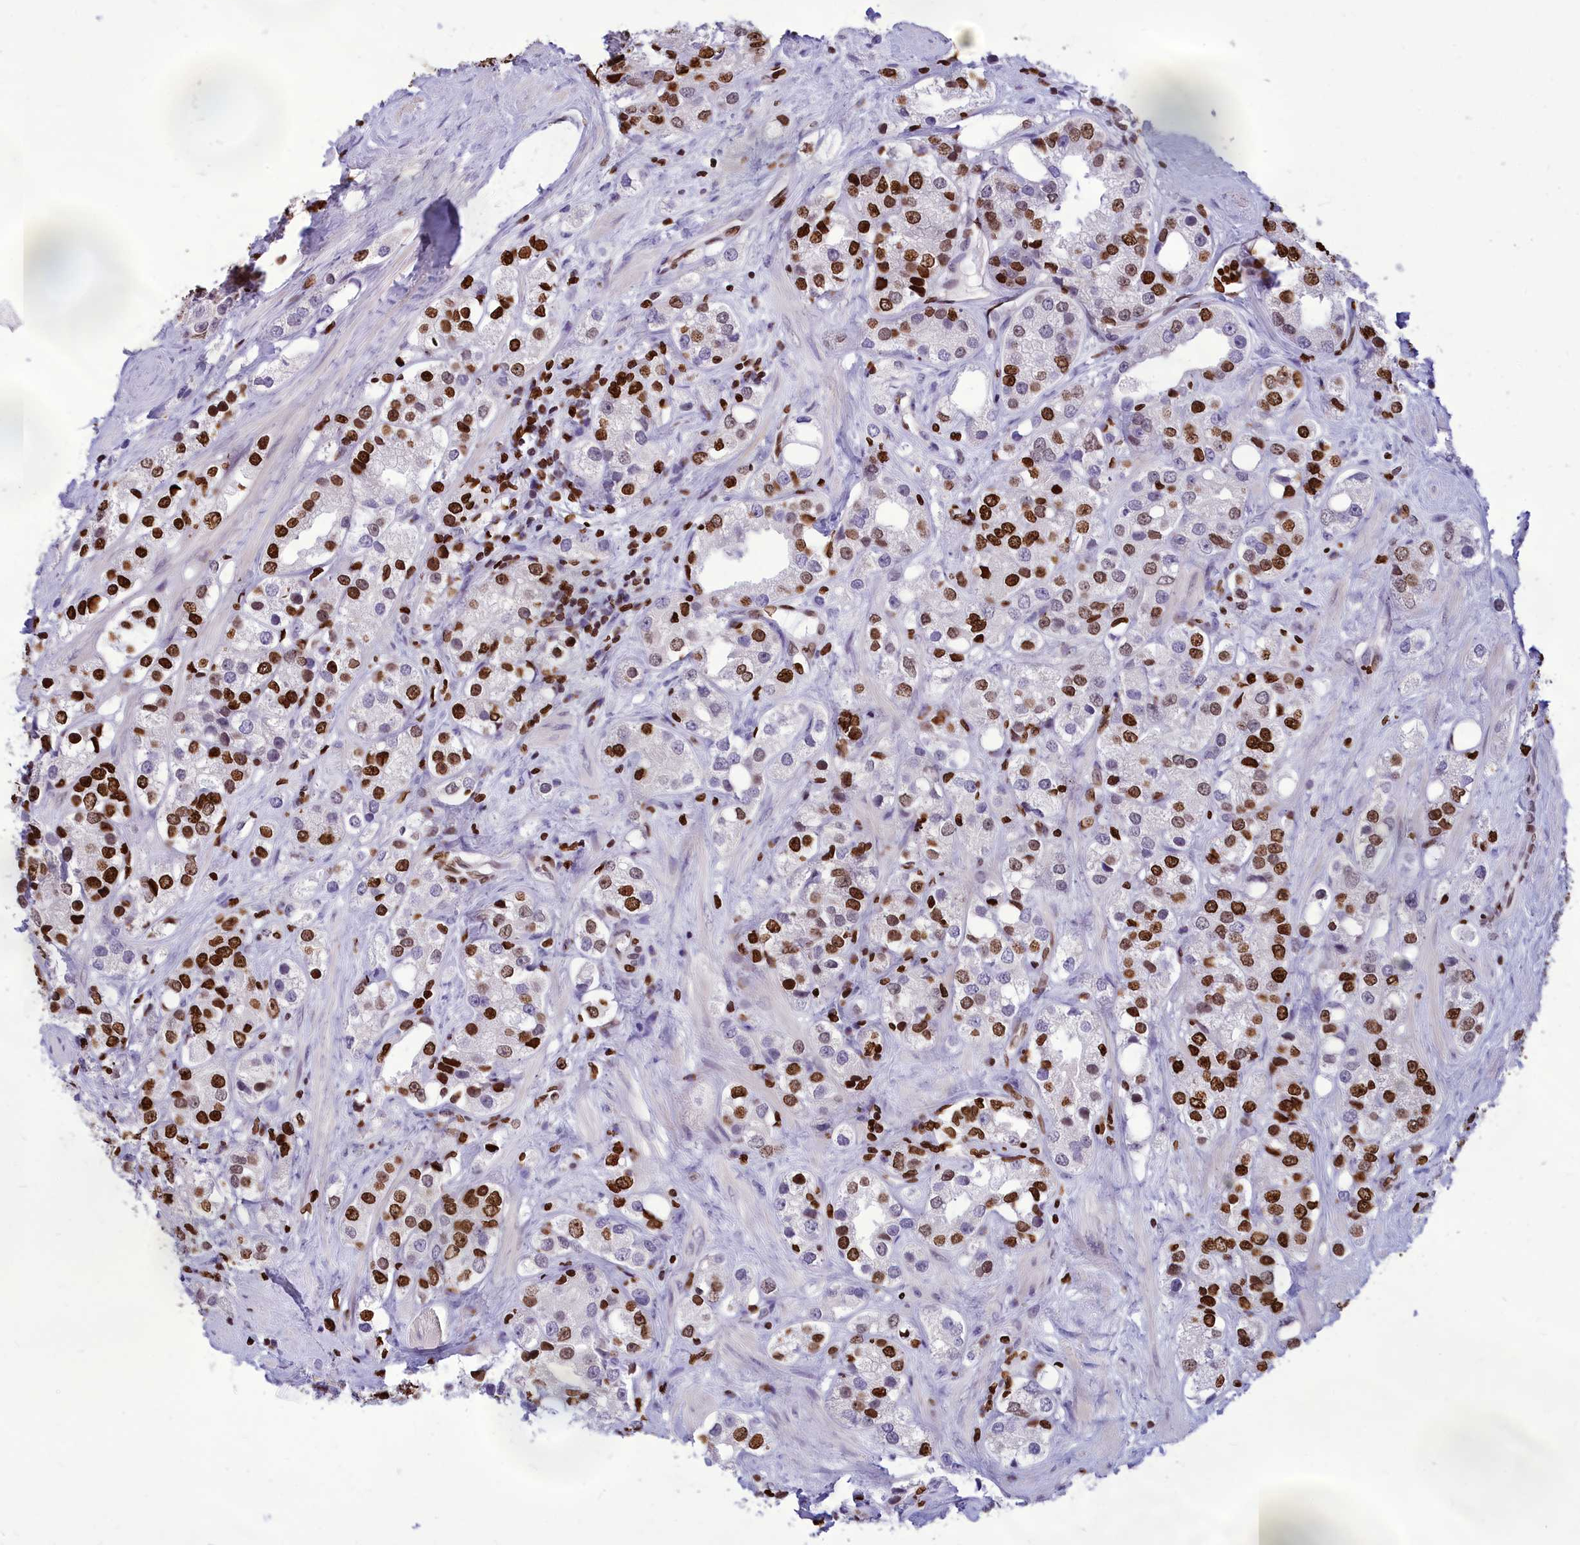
{"staining": {"intensity": "strong", "quantity": "25%-75%", "location": "nuclear"}, "tissue": "prostate cancer", "cell_type": "Tumor cells", "image_type": "cancer", "snomed": [{"axis": "morphology", "description": "Adenocarcinoma, NOS"}, {"axis": "topography", "description": "Prostate"}], "caption": "A brown stain shows strong nuclear positivity of a protein in human prostate cancer tumor cells.", "gene": "AKAP17A", "patient": {"sex": "male", "age": 79}}